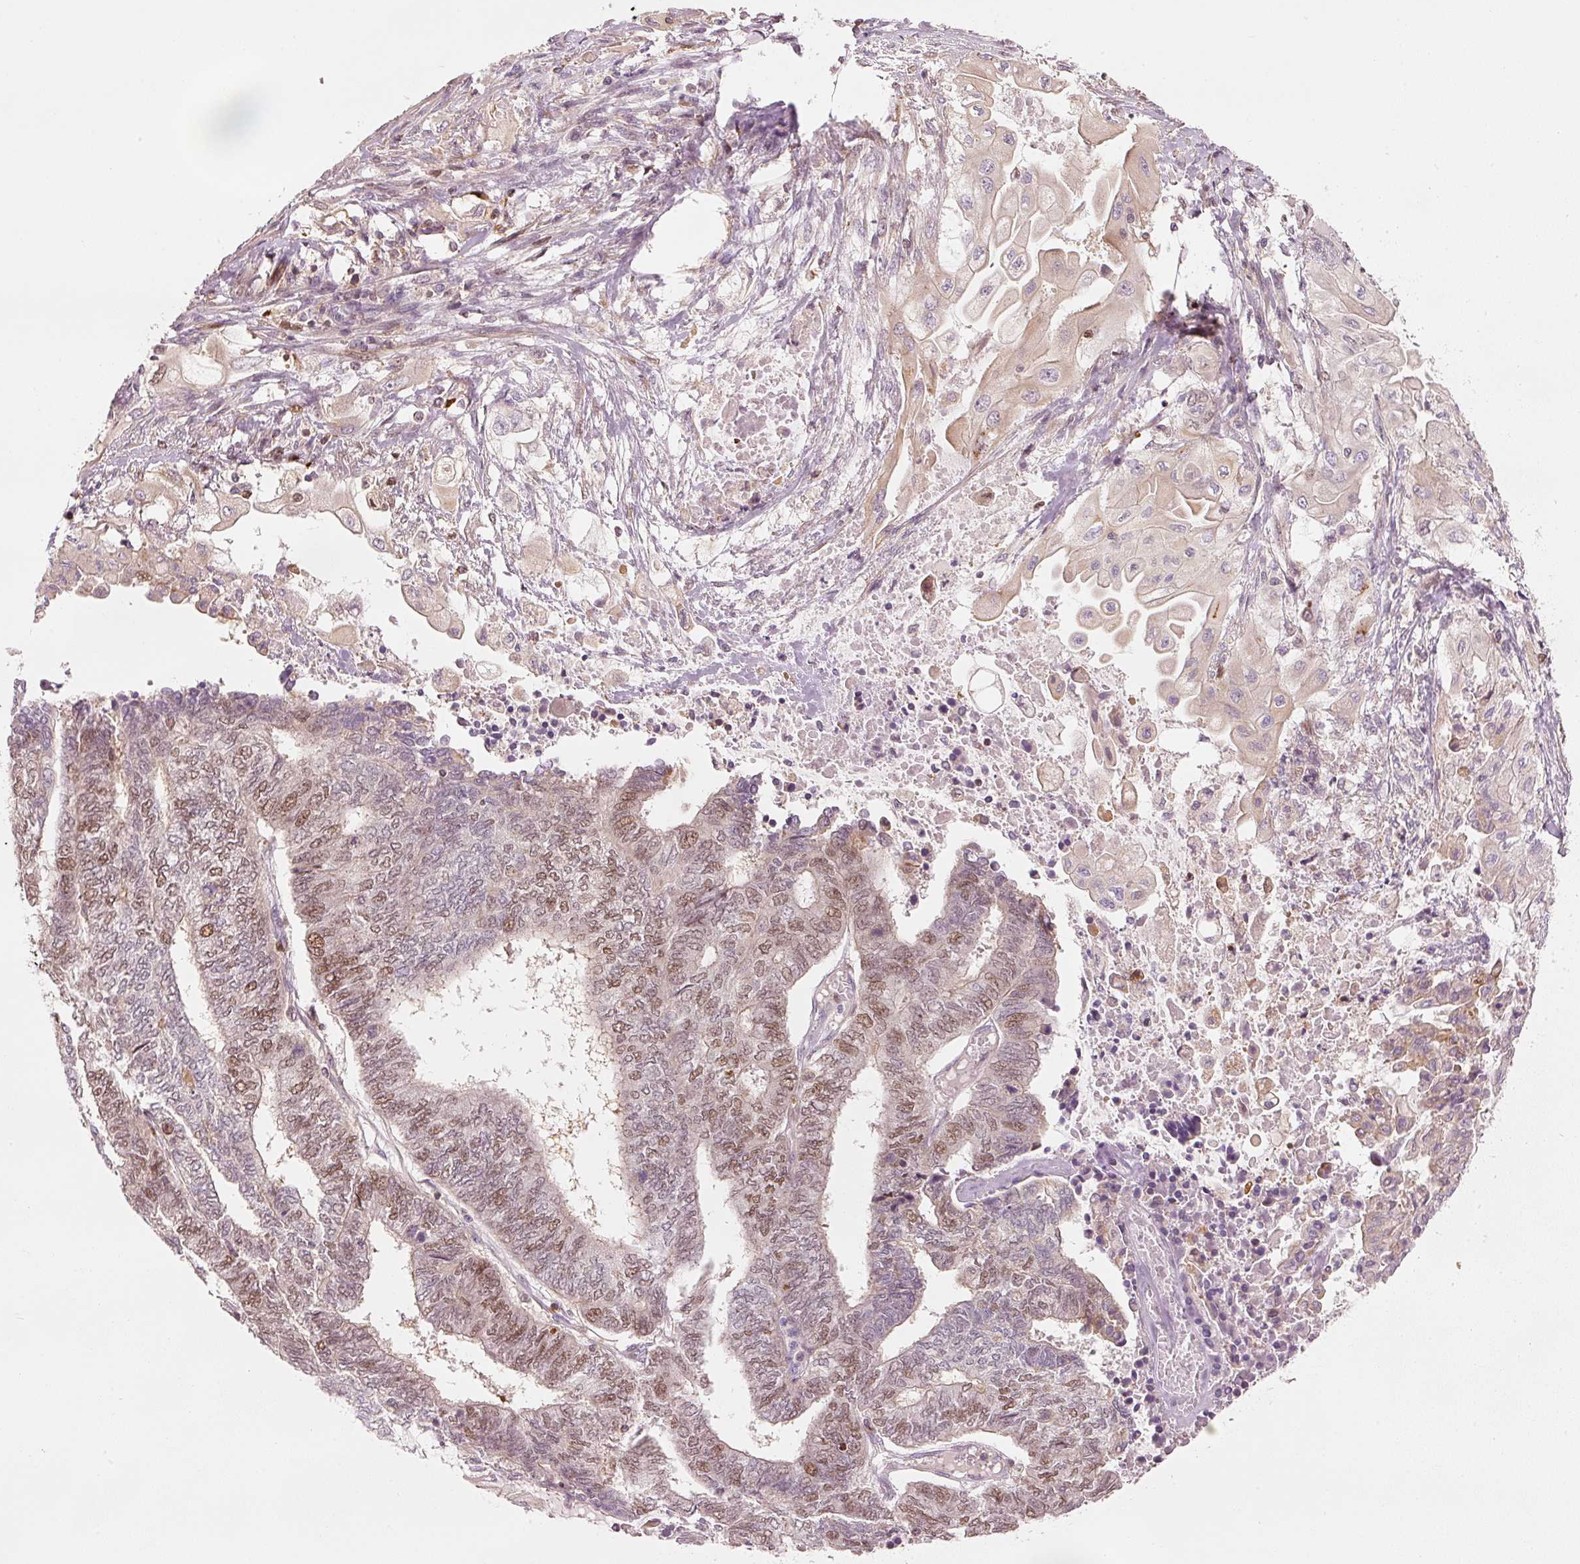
{"staining": {"intensity": "moderate", "quantity": "25%-75%", "location": "nuclear"}, "tissue": "endometrial cancer", "cell_type": "Tumor cells", "image_type": "cancer", "snomed": [{"axis": "morphology", "description": "Adenocarcinoma, NOS"}, {"axis": "topography", "description": "Uterus"}, {"axis": "topography", "description": "Endometrium"}], "caption": "This image displays endometrial adenocarcinoma stained with immunohistochemistry (IHC) to label a protein in brown. The nuclear of tumor cells show moderate positivity for the protein. Nuclei are counter-stained blue.", "gene": "TREX2", "patient": {"sex": "female", "age": 70}}